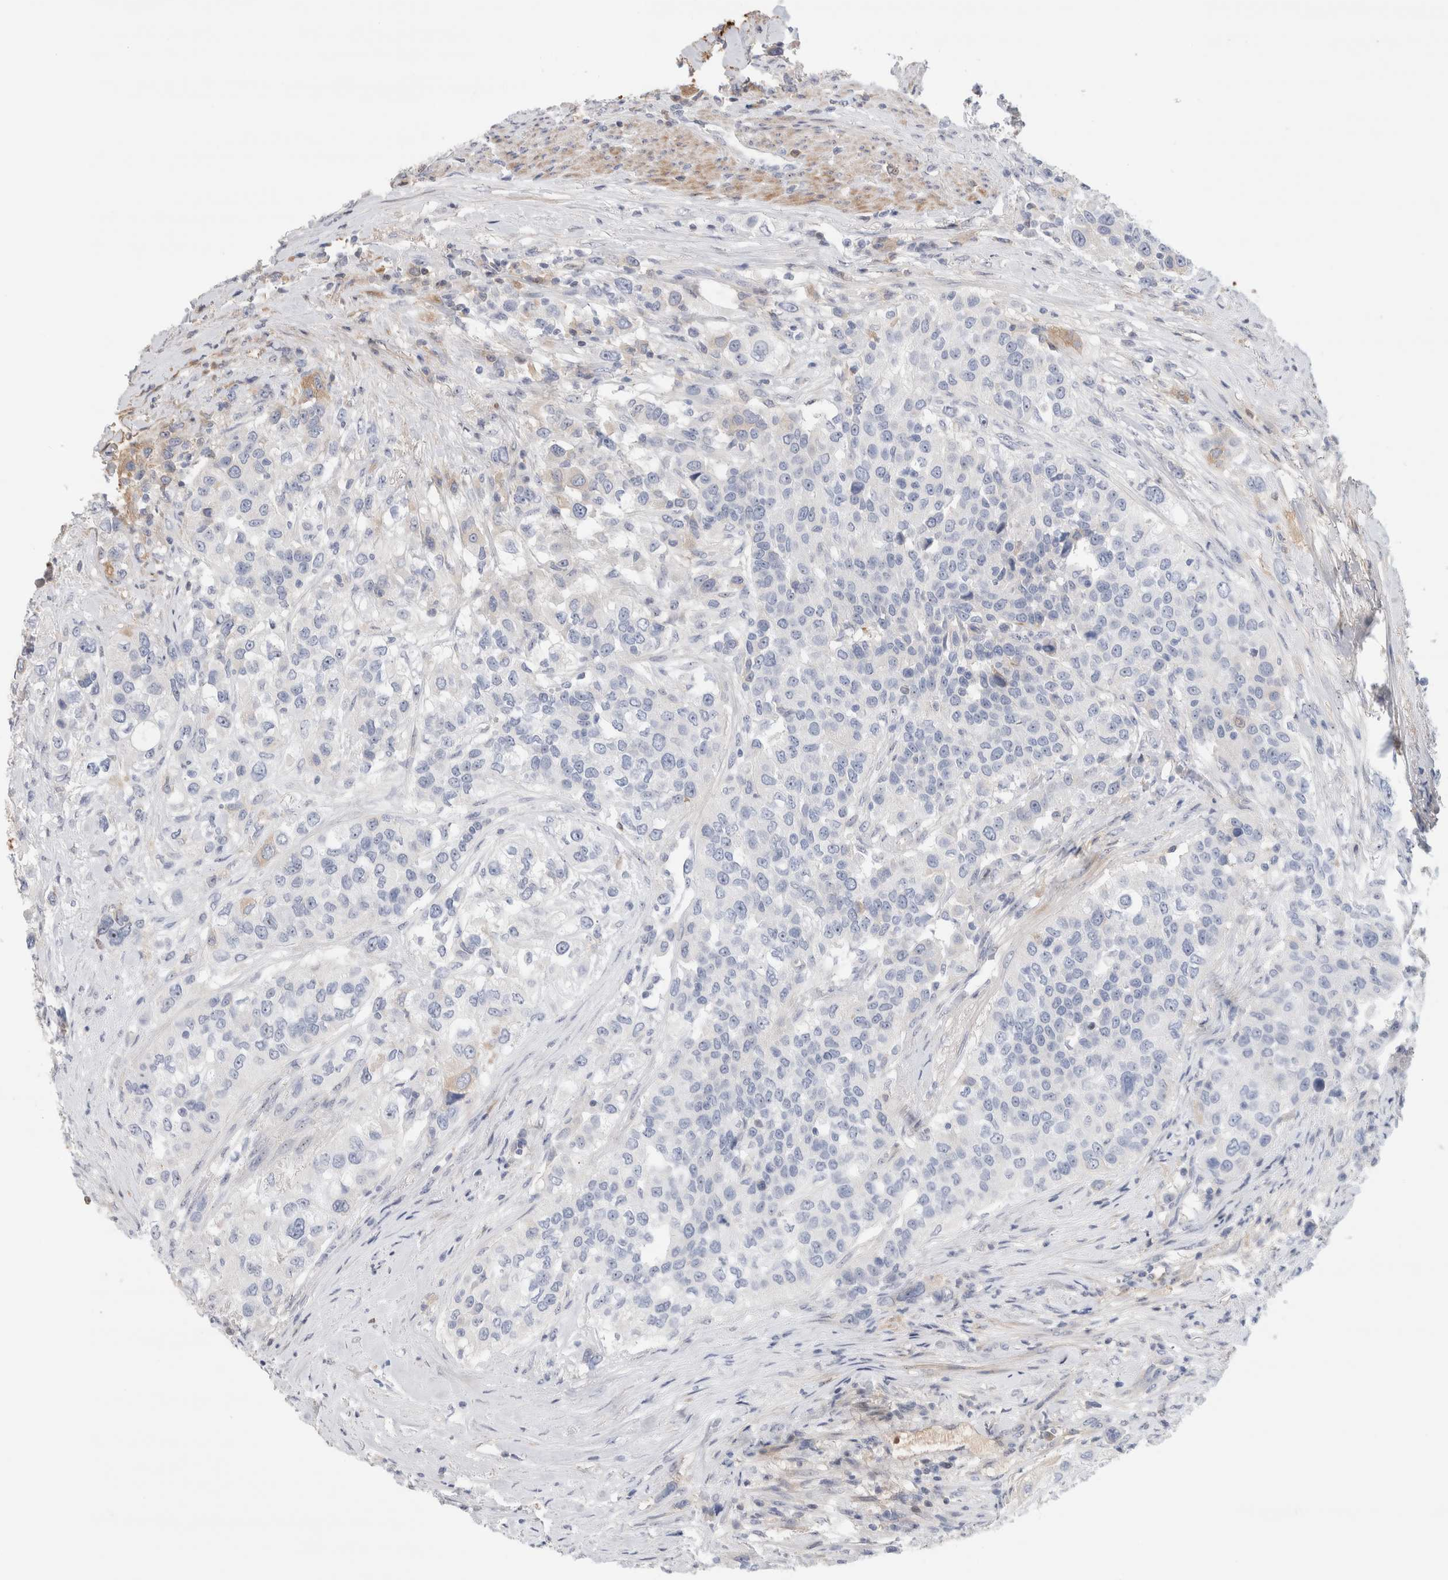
{"staining": {"intensity": "negative", "quantity": "none", "location": "none"}, "tissue": "urothelial cancer", "cell_type": "Tumor cells", "image_type": "cancer", "snomed": [{"axis": "morphology", "description": "Urothelial carcinoma, High grade"}, {"axis": "topography", "description": "Urinary bladder"}], "caption": "Photomicrograph shows no protein positivity in tumor cells of urothelial carcinoma (high-grade) tissue.", "gene": "ECHDC2", "patient": {"sex": "female", "age": 80}}